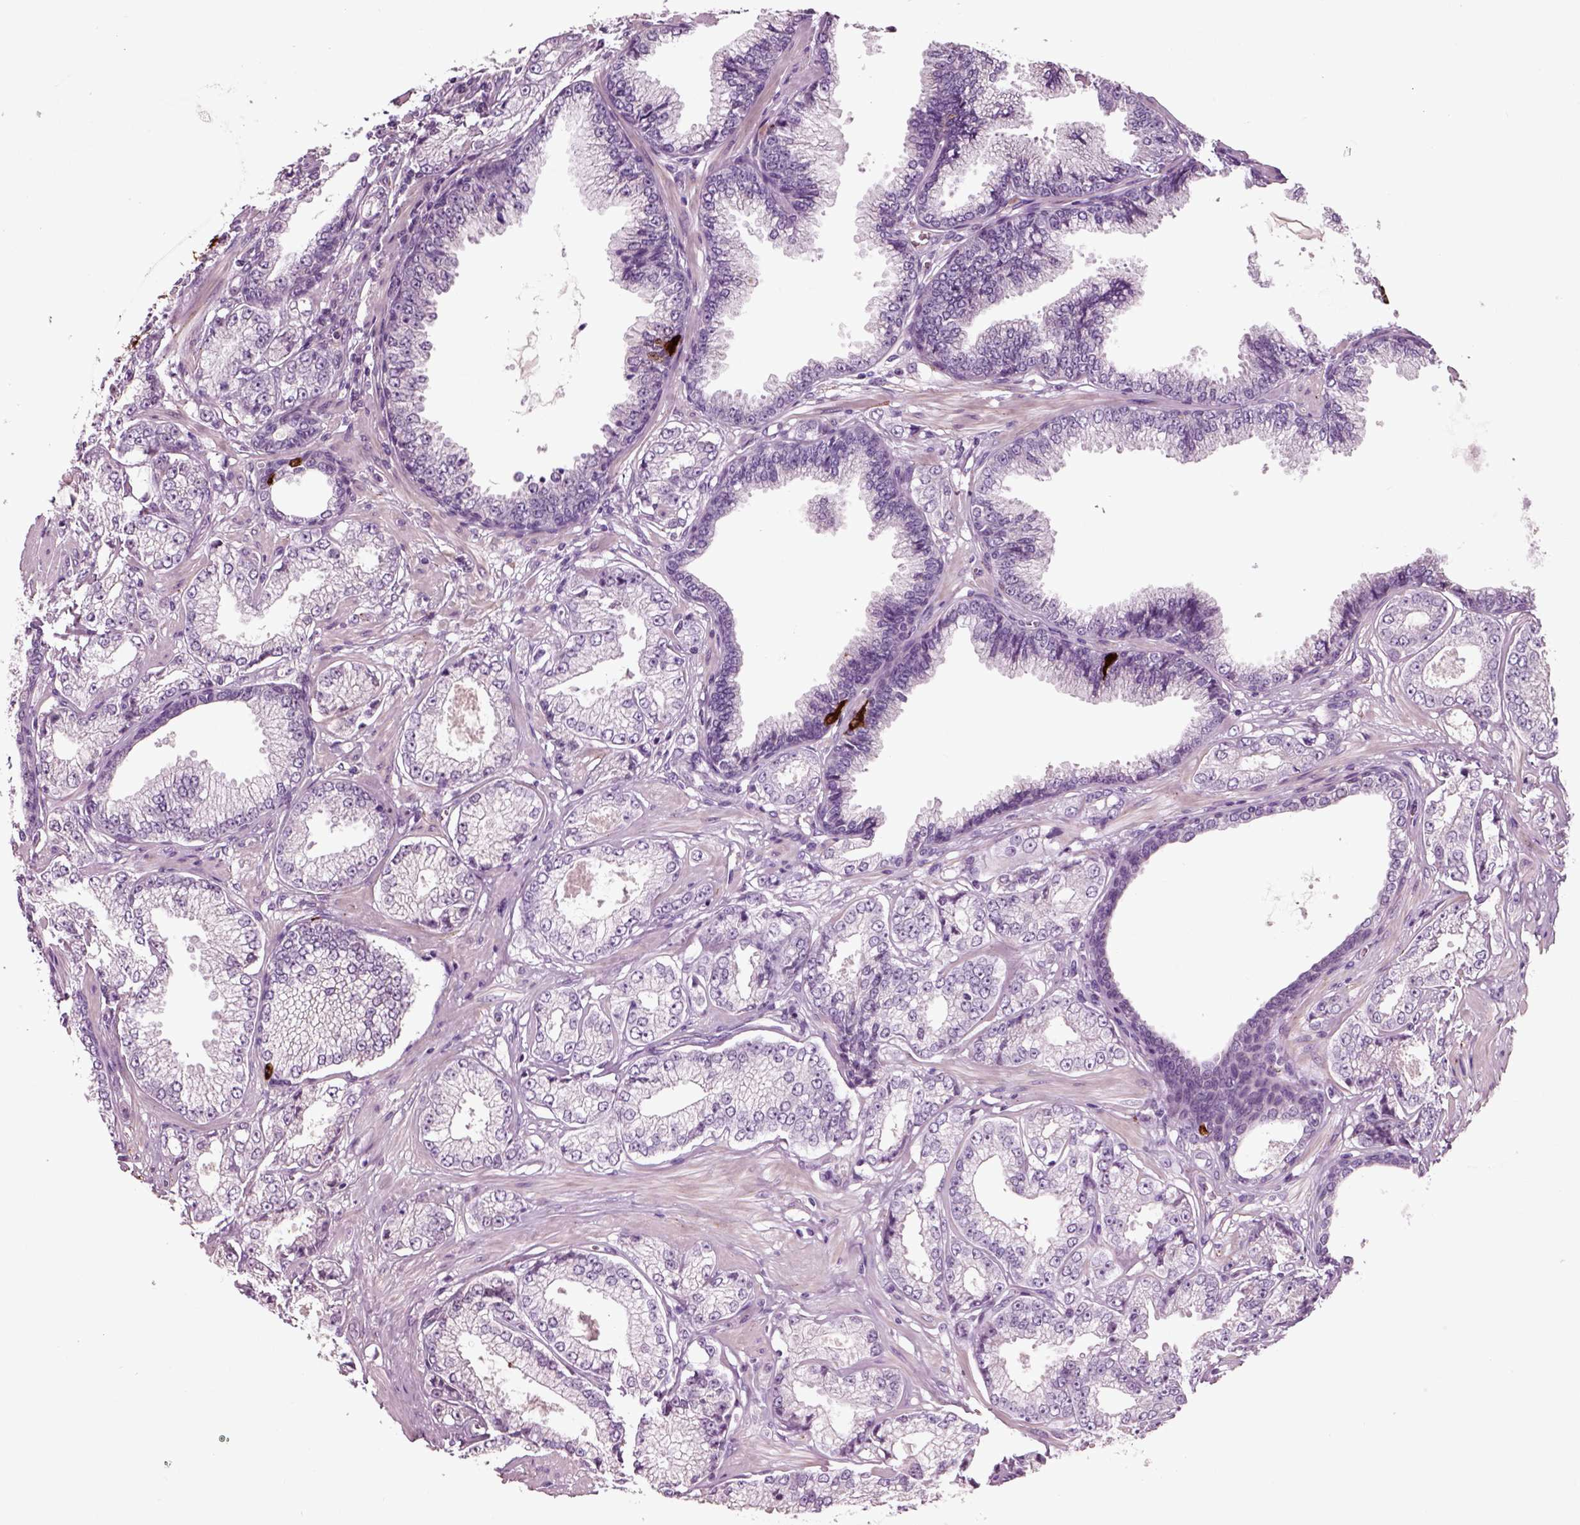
{"staining": {"intensity": "negative", "quantity": "none", "location": "none"}, "tissue": "prostate cancer", "cell_type": "Tumor cells", "image_type": "cancer", "snomed": [{"axis": "morphology", "description": "Adenocarcinoma, NOS"}, {"axis": "topography", "description": "Prostate"}], "caption": "There is no significant positivity in tumor cells of prostate adenocarcinoma.", "gene": "CHGB", "patient": {"sex": "male", "age": 64}}